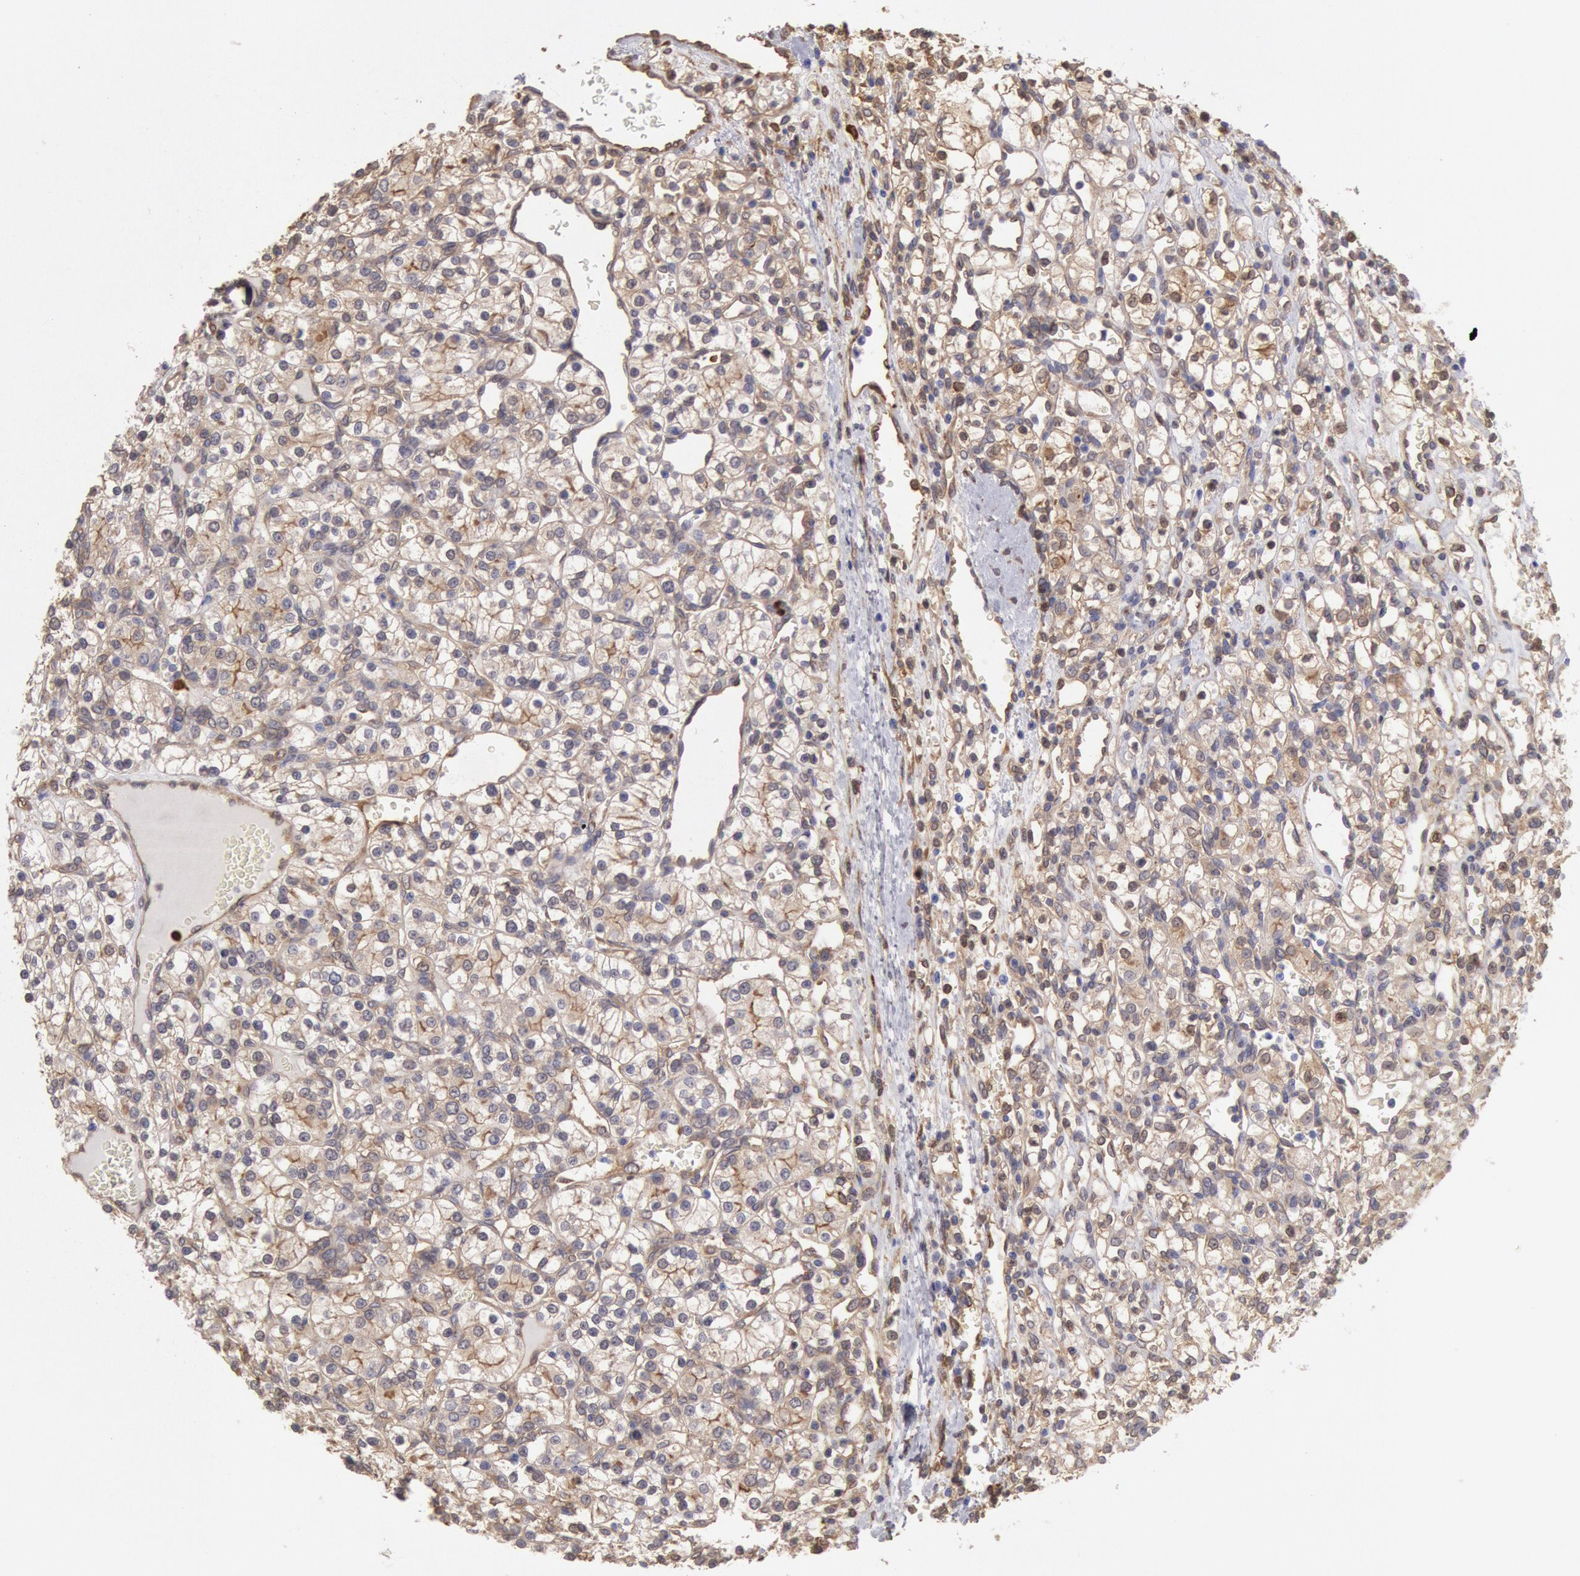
{"staining": {"intensity": "weak", "quantity": "25%-75%", "location": "cytoplasmic/membranous"}, "tissue": "renal cancer", "cell_type": "Tumor cells", "image_type": "cancer", "snomed": [{"axis": "morphology", "description": "Adenocarcinoma, NOS"}, {"axis": "topography", "description": "Kidney"}], "caption": "Renal cancer stained with DAB (3,3'-diaminobenzidine) immunohistochemistry (IHC) reveals low levels of weak cytoplasmic/membranous positivity in about 25%-75% of tumor cells.", "gene": "CCDC50", "patient": {"sex": "female", "age": 62}}